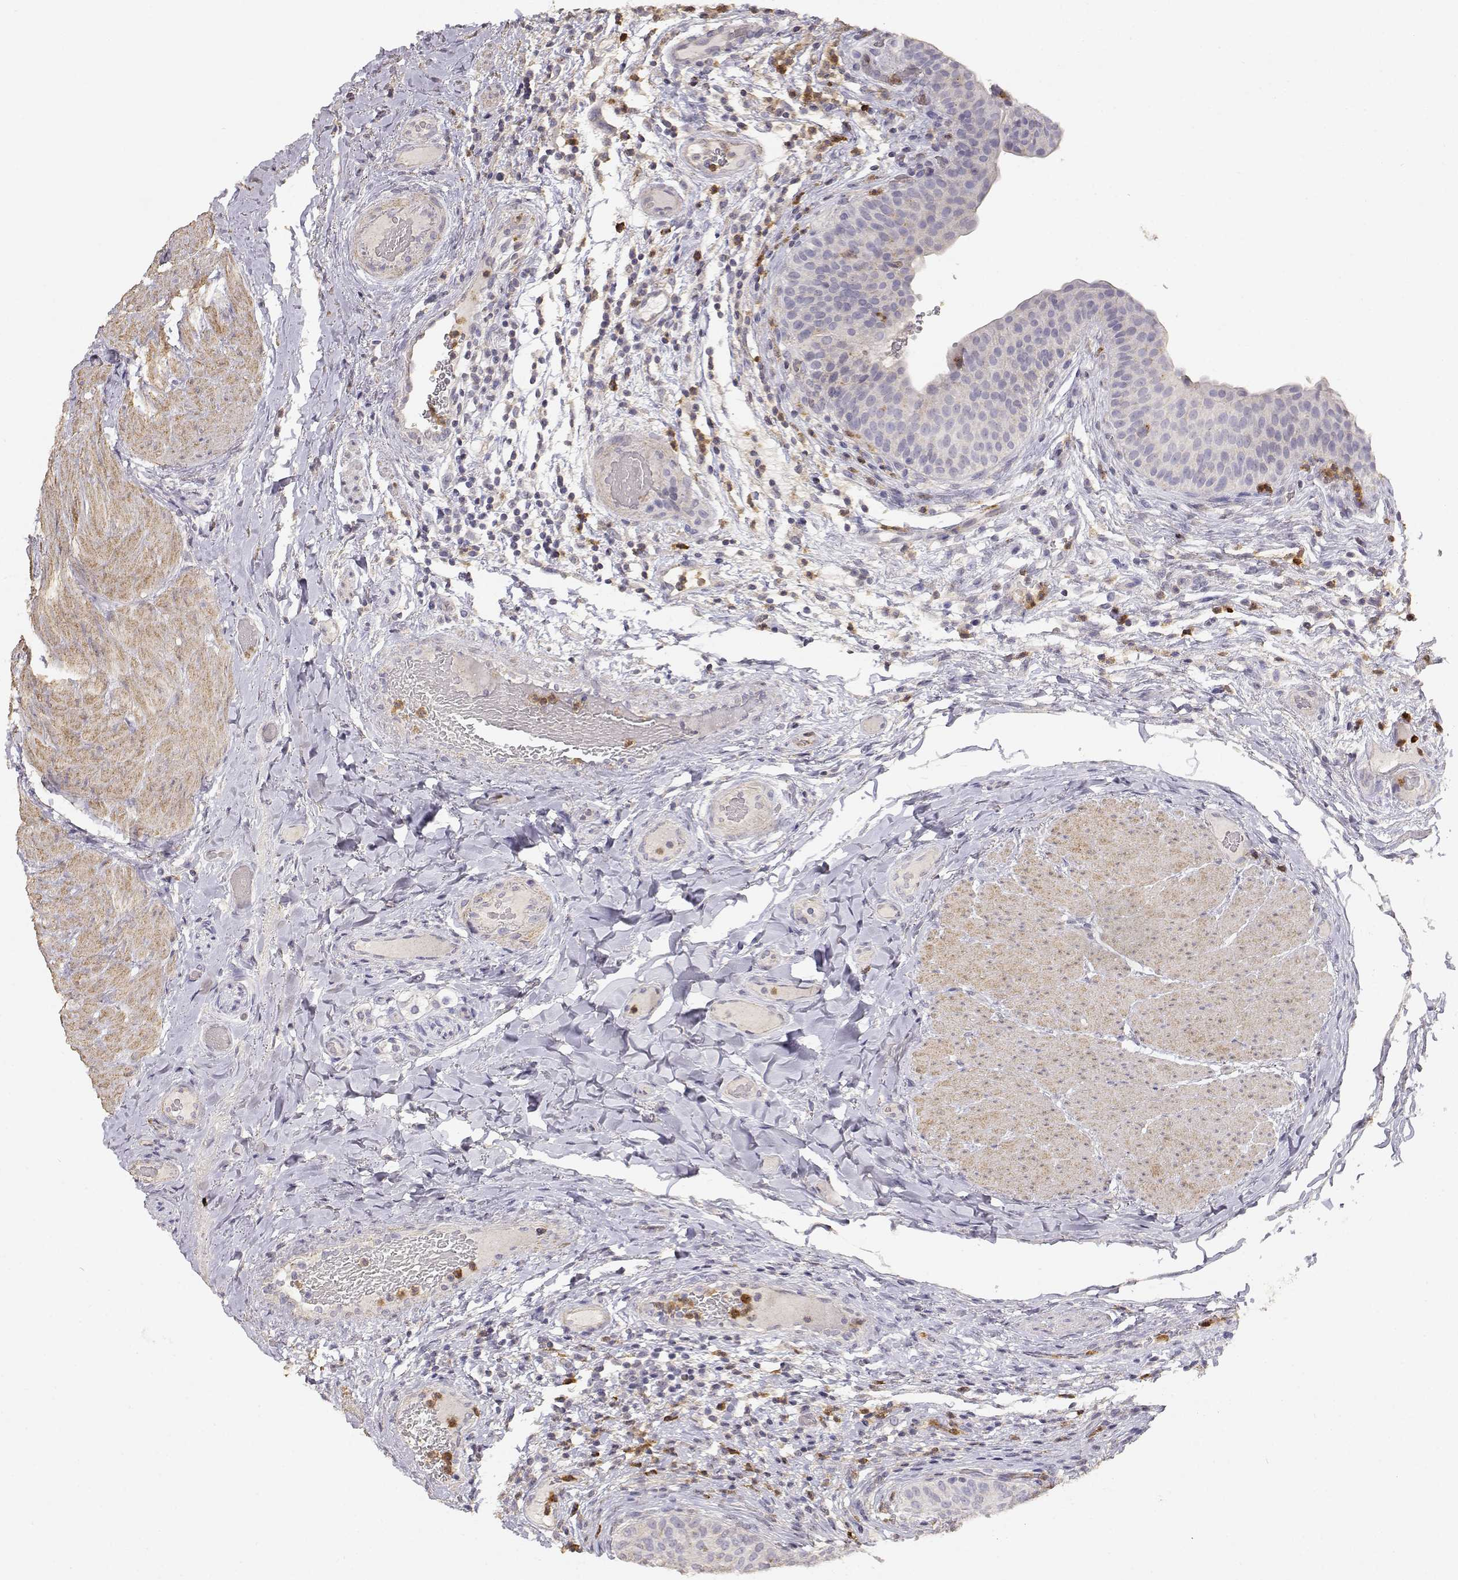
{"staining": {"intensity": "negative", "quantity": "none", "location": "none"}, "tissue": "urinary bladder", "cell_type": "Urothelial cells", "image_type": "normal", "snomed": [{"axis": "morphology", "description": "Normal tissue, NOS"}, {"axis": "topography", "description": "Urinary bladder"}], "caption": "IHC micrograph of unremarkable urinary bladder stained for a protein (brown), which shows no staining in urothelial cells. (Stains: DAB immunohistochemistry (IHC) with hematoxylin counter stain, Microscopy: brightfield microscopy at high magnification).", "gene": "TNFRSF10C", "patient": {"sex": "male", "age": 66}}